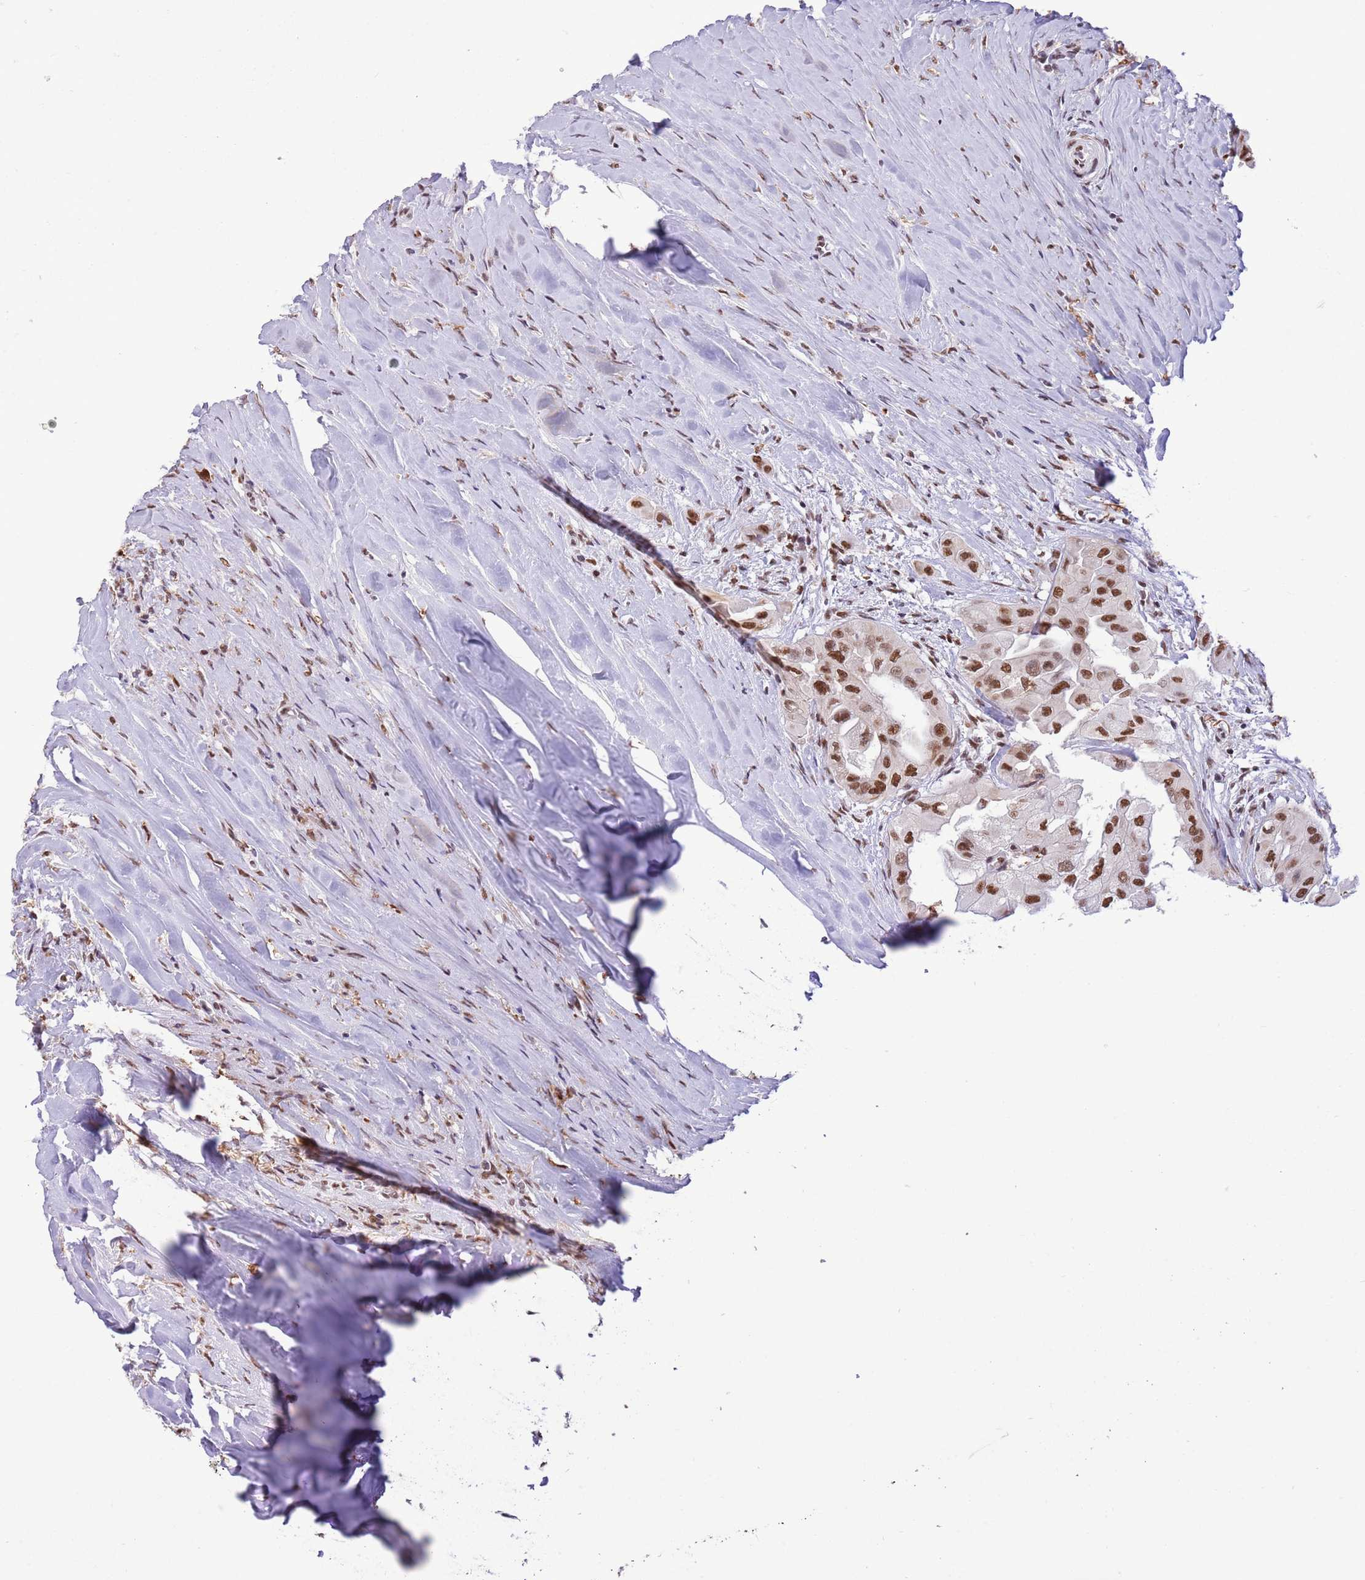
{"staining": {"intensity": "strong", "quantity": ">75%", "location": "nuclear"}, "tissue": "thyroid cancer", "cell_type": "Tumor cells", "image_type": "cancer", "snomed": [{"axis": "morphology", "description": "Papillary adenocarcinoma, NOS"}, {"axis": "topography", "description": "Thyroid gland"}], "caption": "Immunohistochemistry image of thyroid cancer stained for a protein (brown), which demonstrates high levels of strong nuclear positivity in approximately >75% of tumor cells.", "gene": "TRIM32", "patient": {"sex": "female", "age": 59}}